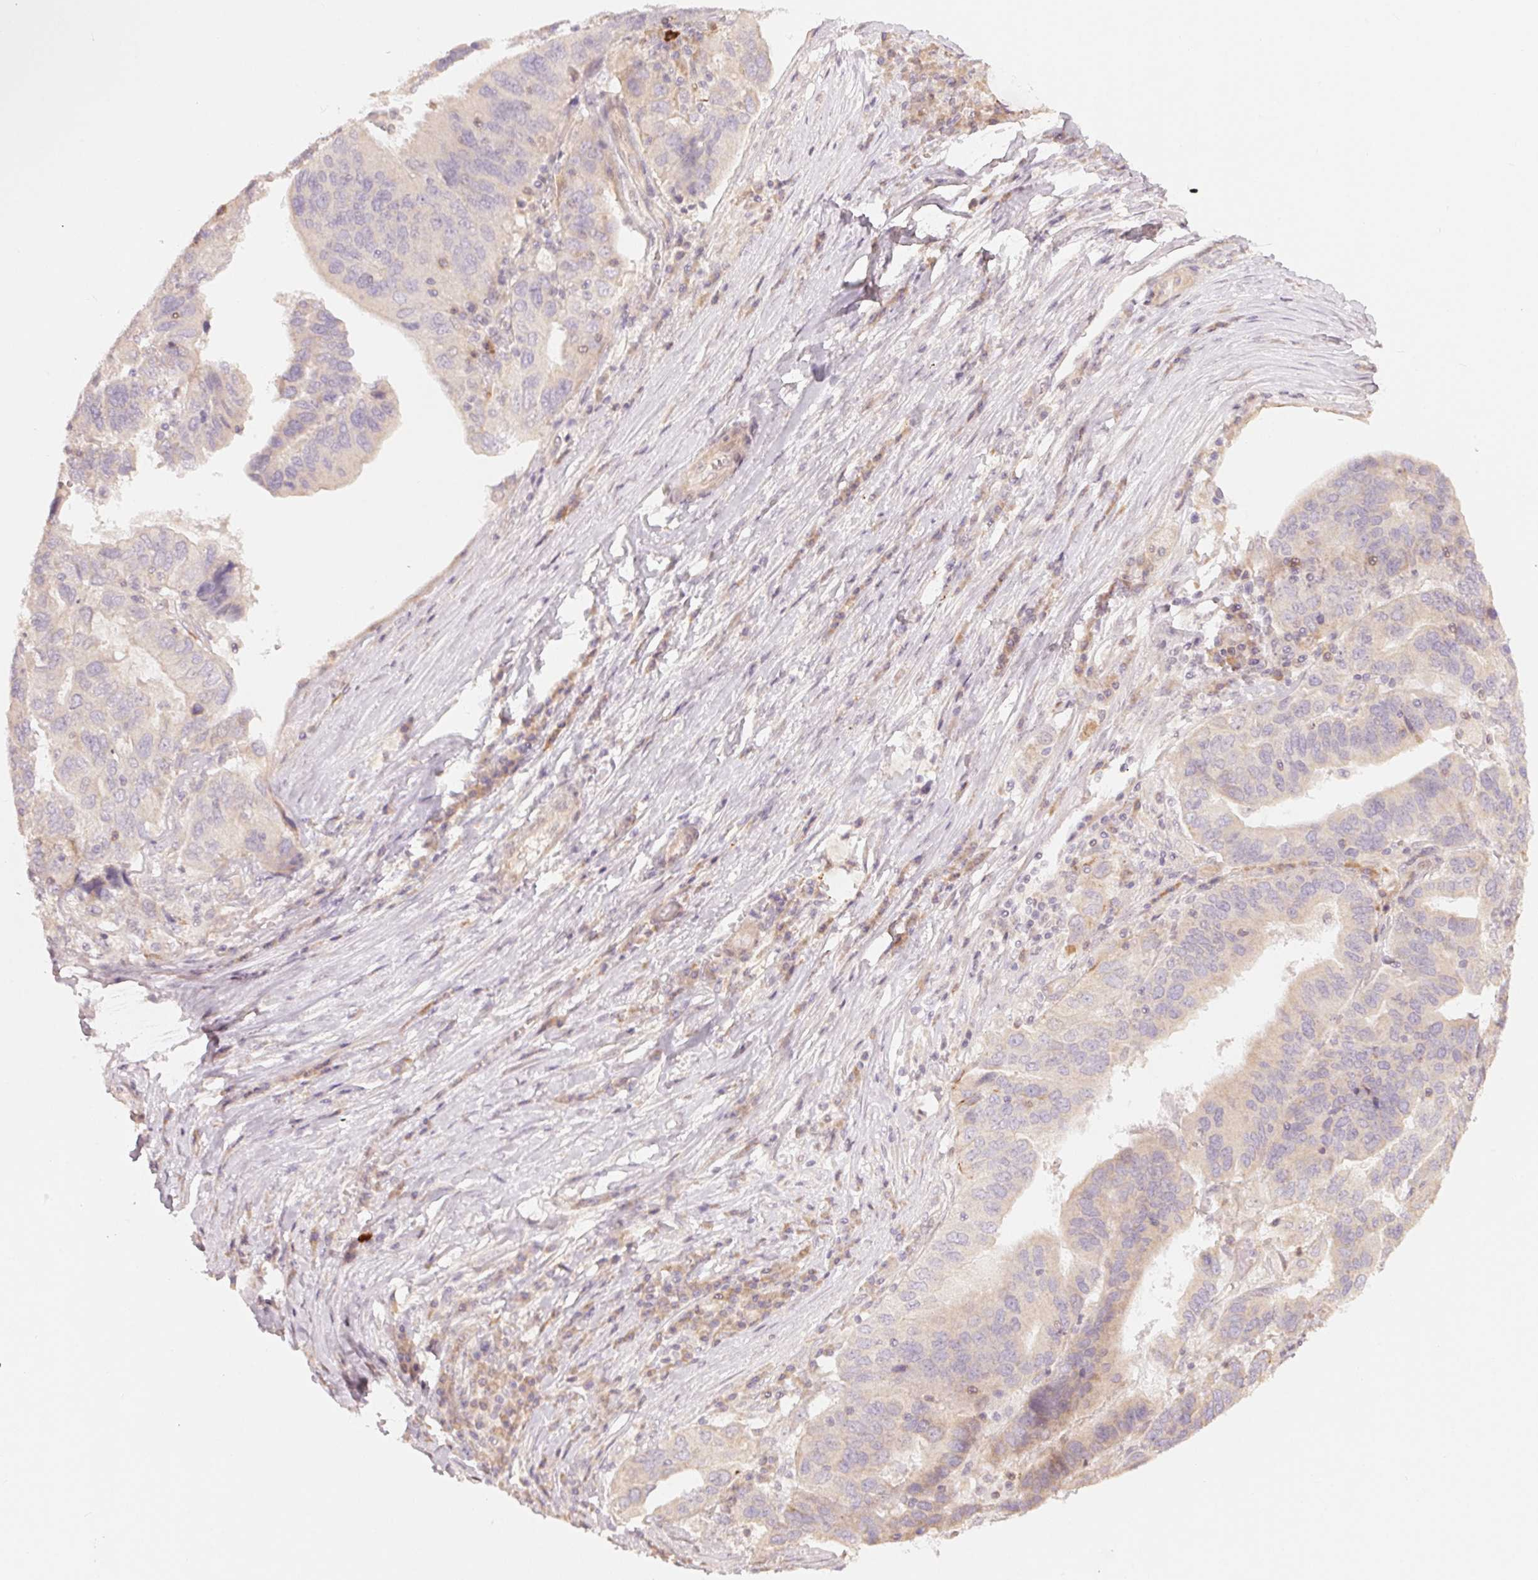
{"staining": {"intensity": "negative", "quantity": "none", "location": "none"}, "tissue": "ovarian cancer", "cell_type": "Tumor cells", "image_type": "cancer", "snomed": [{"axis": "morphology", "description": "Cystadenocarcinoma, serous, NOS"}, {"axis": "topography", "description": "Ovary"}], "caption": "An immunohistochemistry (IHC) photomicrograph of serous cystadenocarcinoma (ovarian) is shown. There is no staining in tumor cells of serous cystadenocarcinoma (ovarian). (Stains: DAB IHC with hematoxylin counter stain, Microscopy: brightfield microscopy at high magnification).", "gene": "DENND2C", "patient": {"sex": "female", "age": 79}}